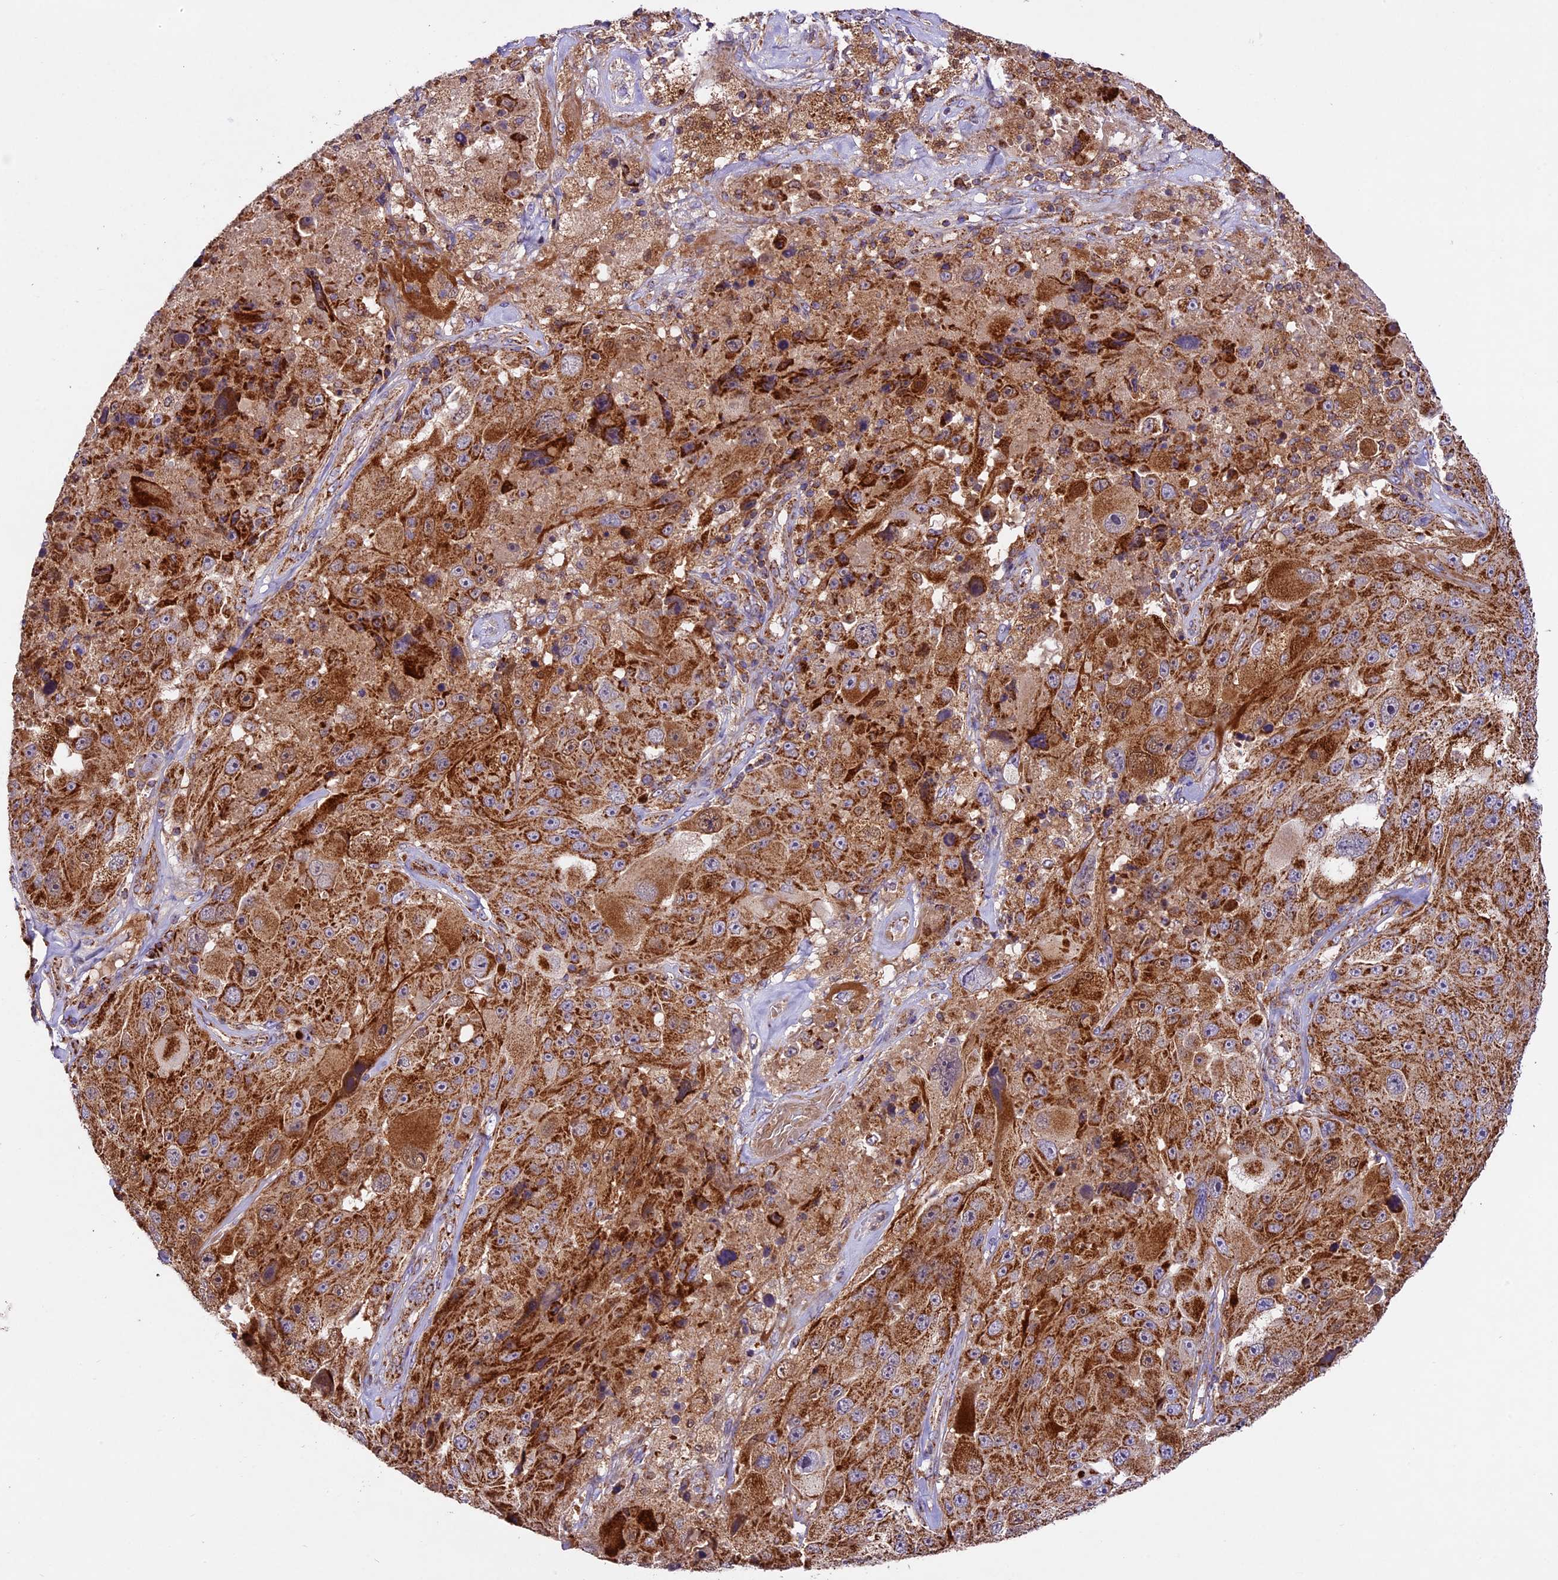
{"staining": {"intensity": "strong", "quantity": ">75%", "location": "cytoplasmic/membranous"}, "tissue": "melanoma", "cell_type": "Tumor cells", "image_type": "cancer", "snomed": [{"axis": "morphology", "description": "Malignant melanoma, Metastatic site"}, {"axis": "topography", "description": "Lymph node"}], "caption": "Strong cytoplasmic/membranous positivity for a protein is present in approximately >75% of tumor cells of melanoma using IHC.", "gene": "NDUFA8", "patient": {"sex": "male", "age": 62}}